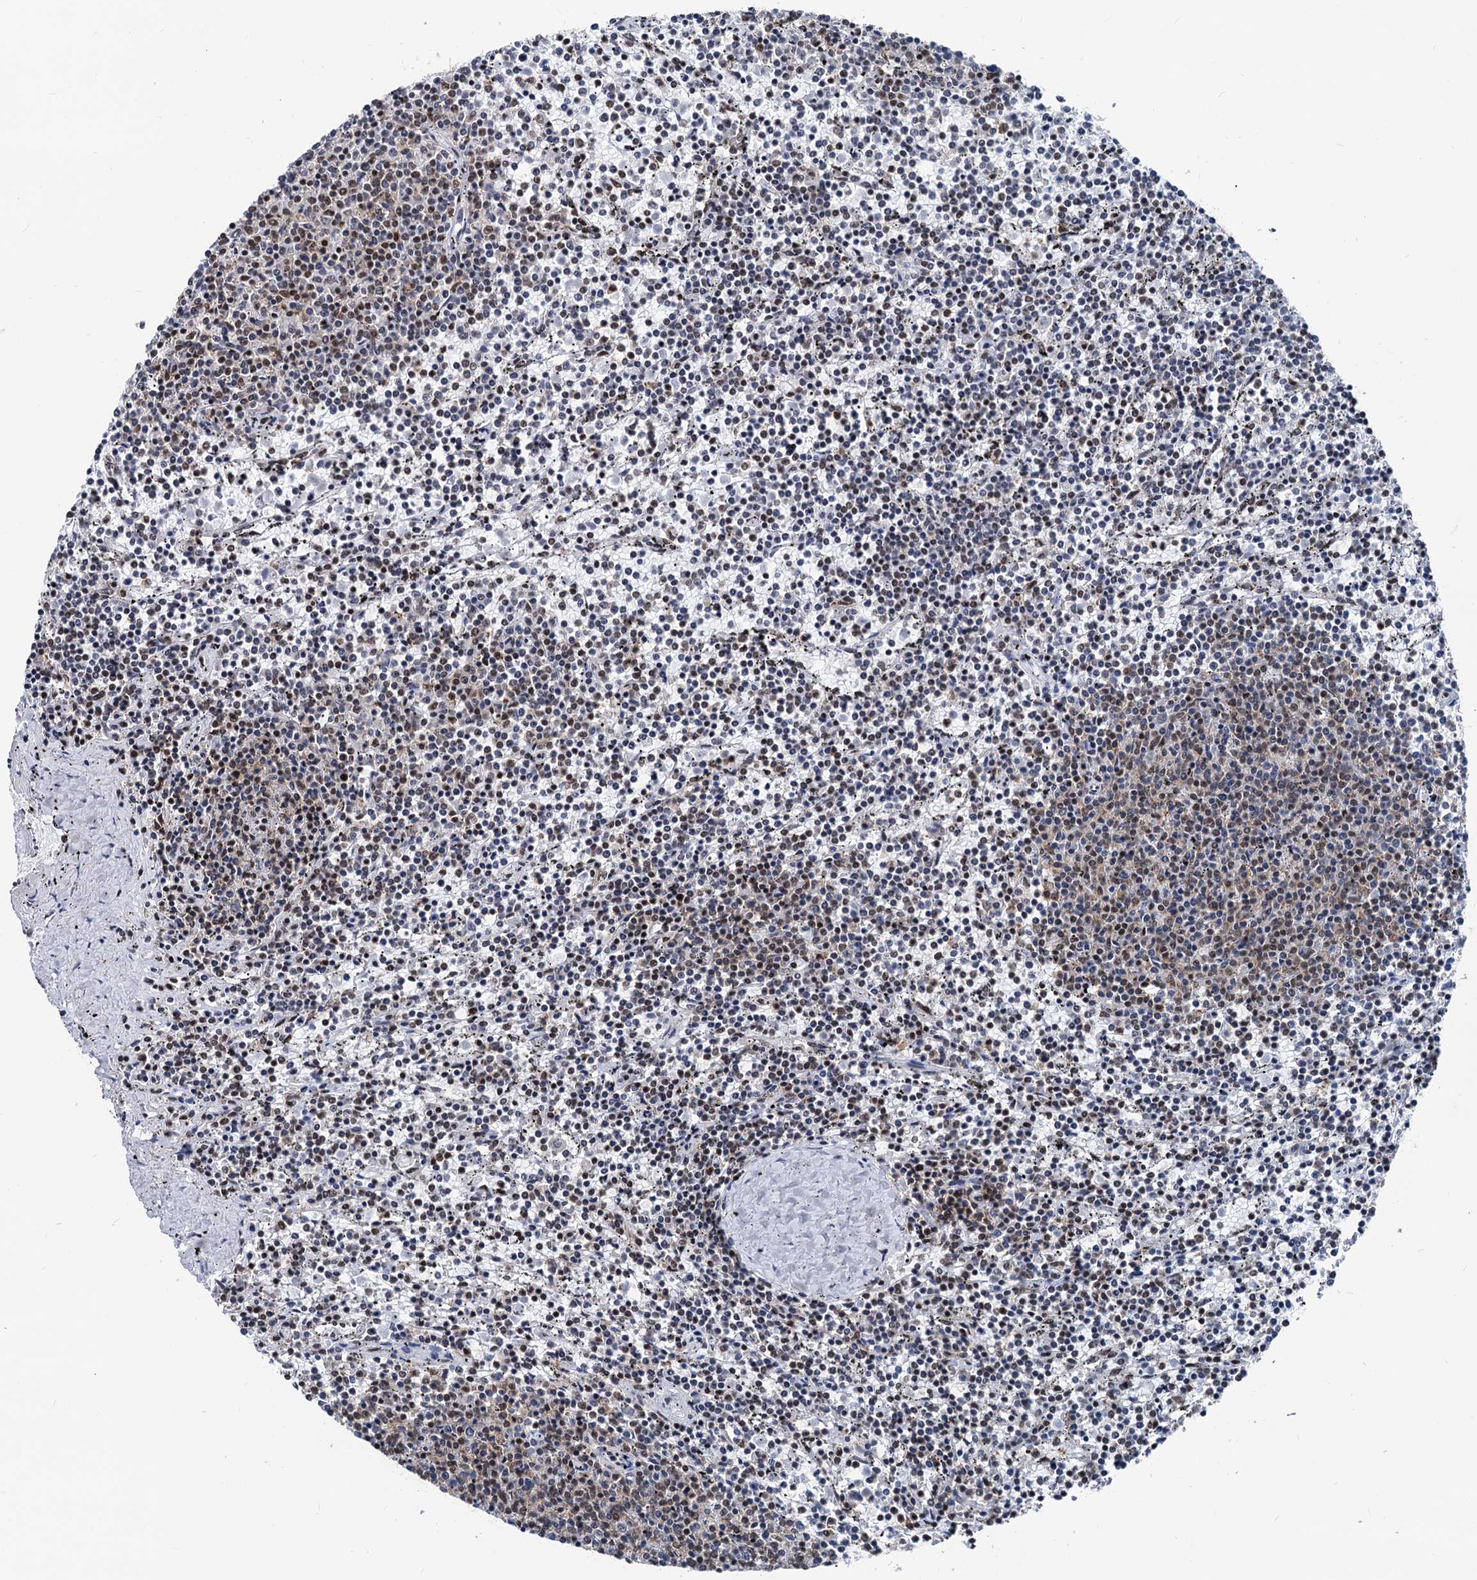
{"staining": {"intensity": "moderate", "quantity": "<25%", "location": "nuclear"}, "tissue": "lymphoma", "cell_type": "Tumor cells", "image_type": "cancer", "snomed": [{"axis": "morphology", "description": "Malignant lymphoma, non-Hodgkin's type, Low grade"}, {"axis": "topography", "description": "Spleen"}], "caption": "Human lymphoma stained for a protein (brown) displays moderate nuclear positive positivity in approximately <25% of tumor cells.", "gene": "DDX23", "patient": {"sex": "female", "age": 50}}